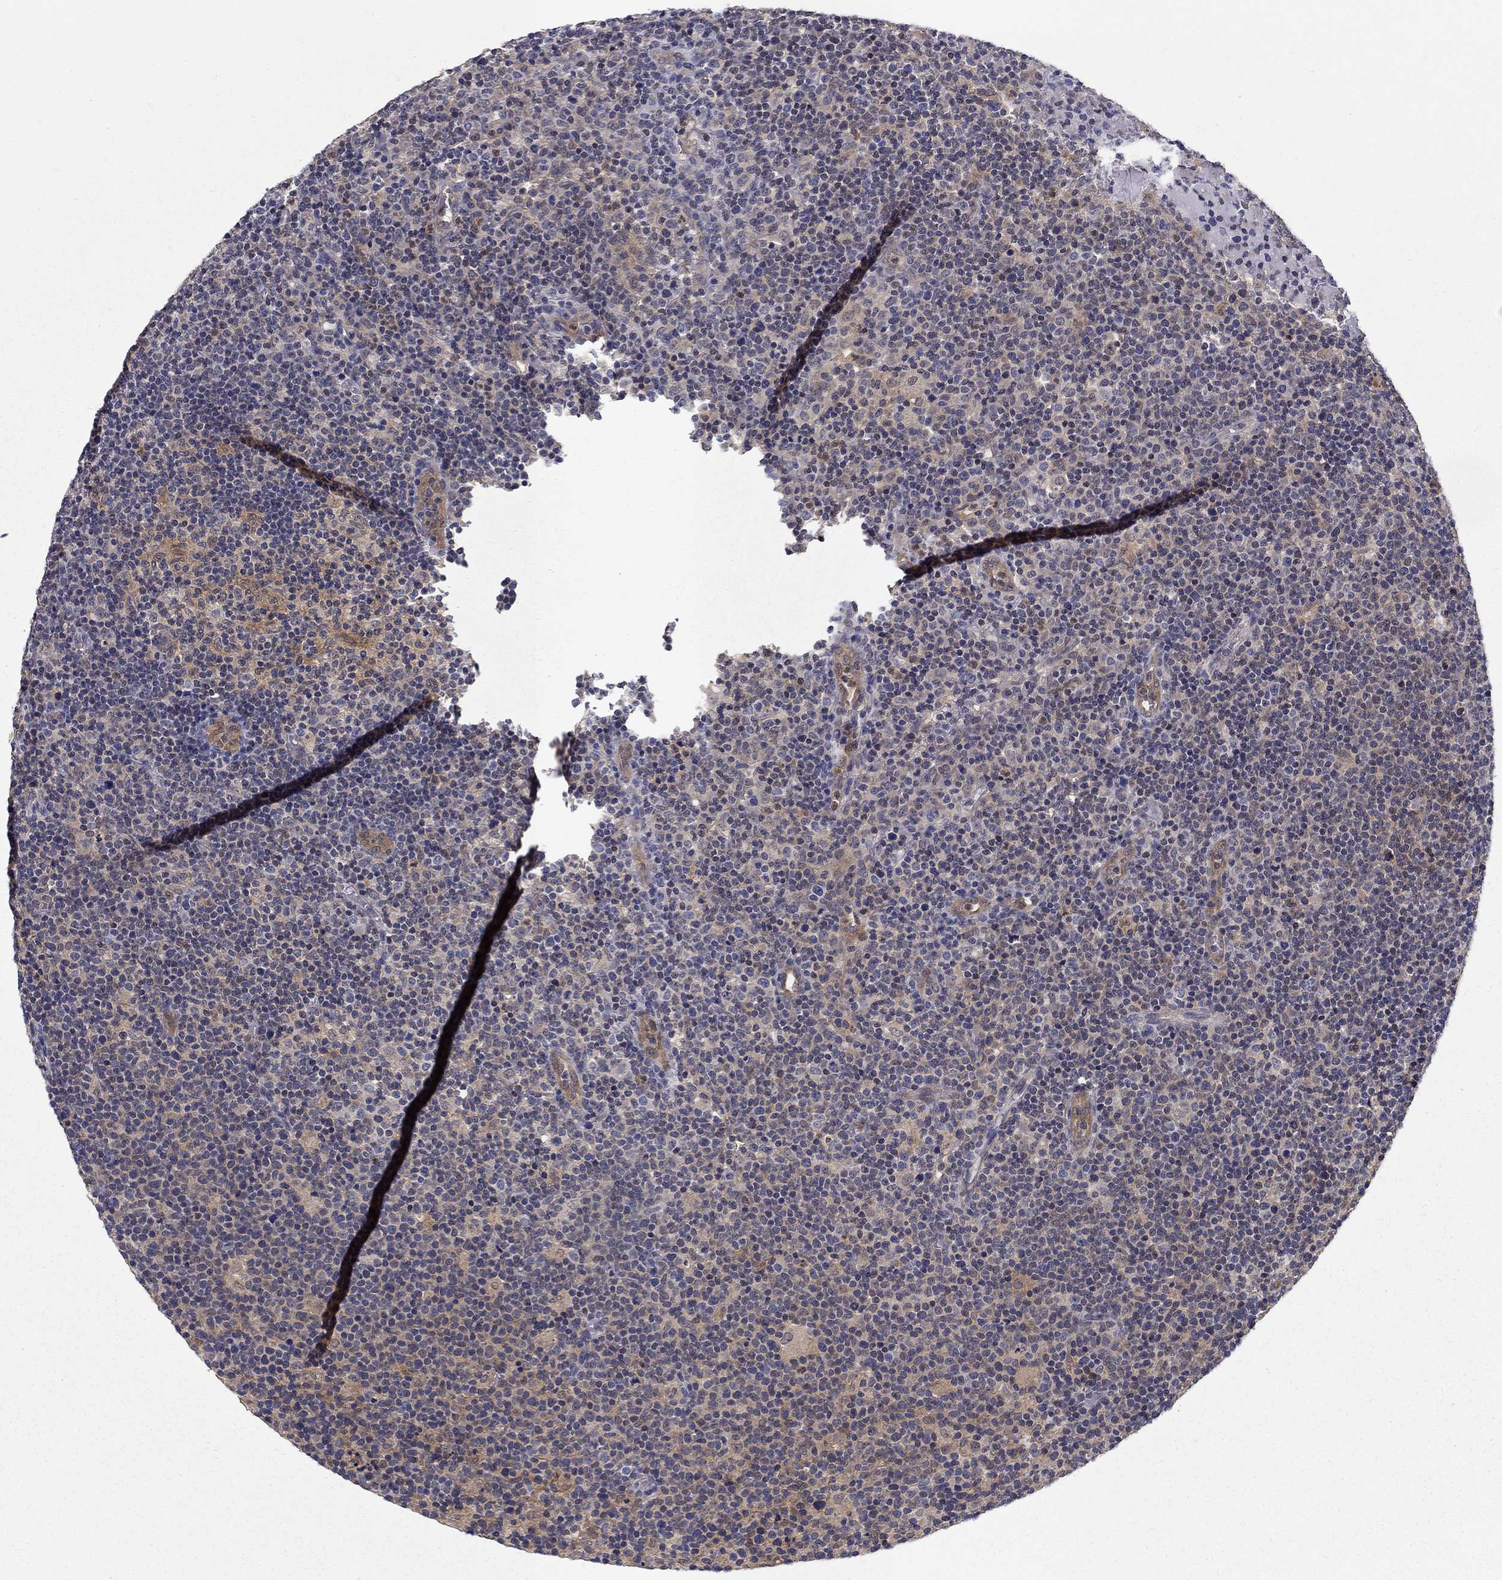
{"staining": {"intensity": "negative", "quantity": "none", "location": "none"}, "tissue": "lymphoma", "cell_type": "Tumor cells", "image_type": "cancer", "snomed": [{"axis": "morphology", "description": "Malignant lymphoma, non-Hodgkin's type, High grade"}, {"axis": "topography", "description": "Lymph node"}], "caption": "A high-resolution histopathology image shows immunohistochemistry (IHC) staining of lymphoma, which demonstrates no significant positivity in tumor cells.", "gene": "GLTP", "patient": {"sex": "male", "age": 61}}